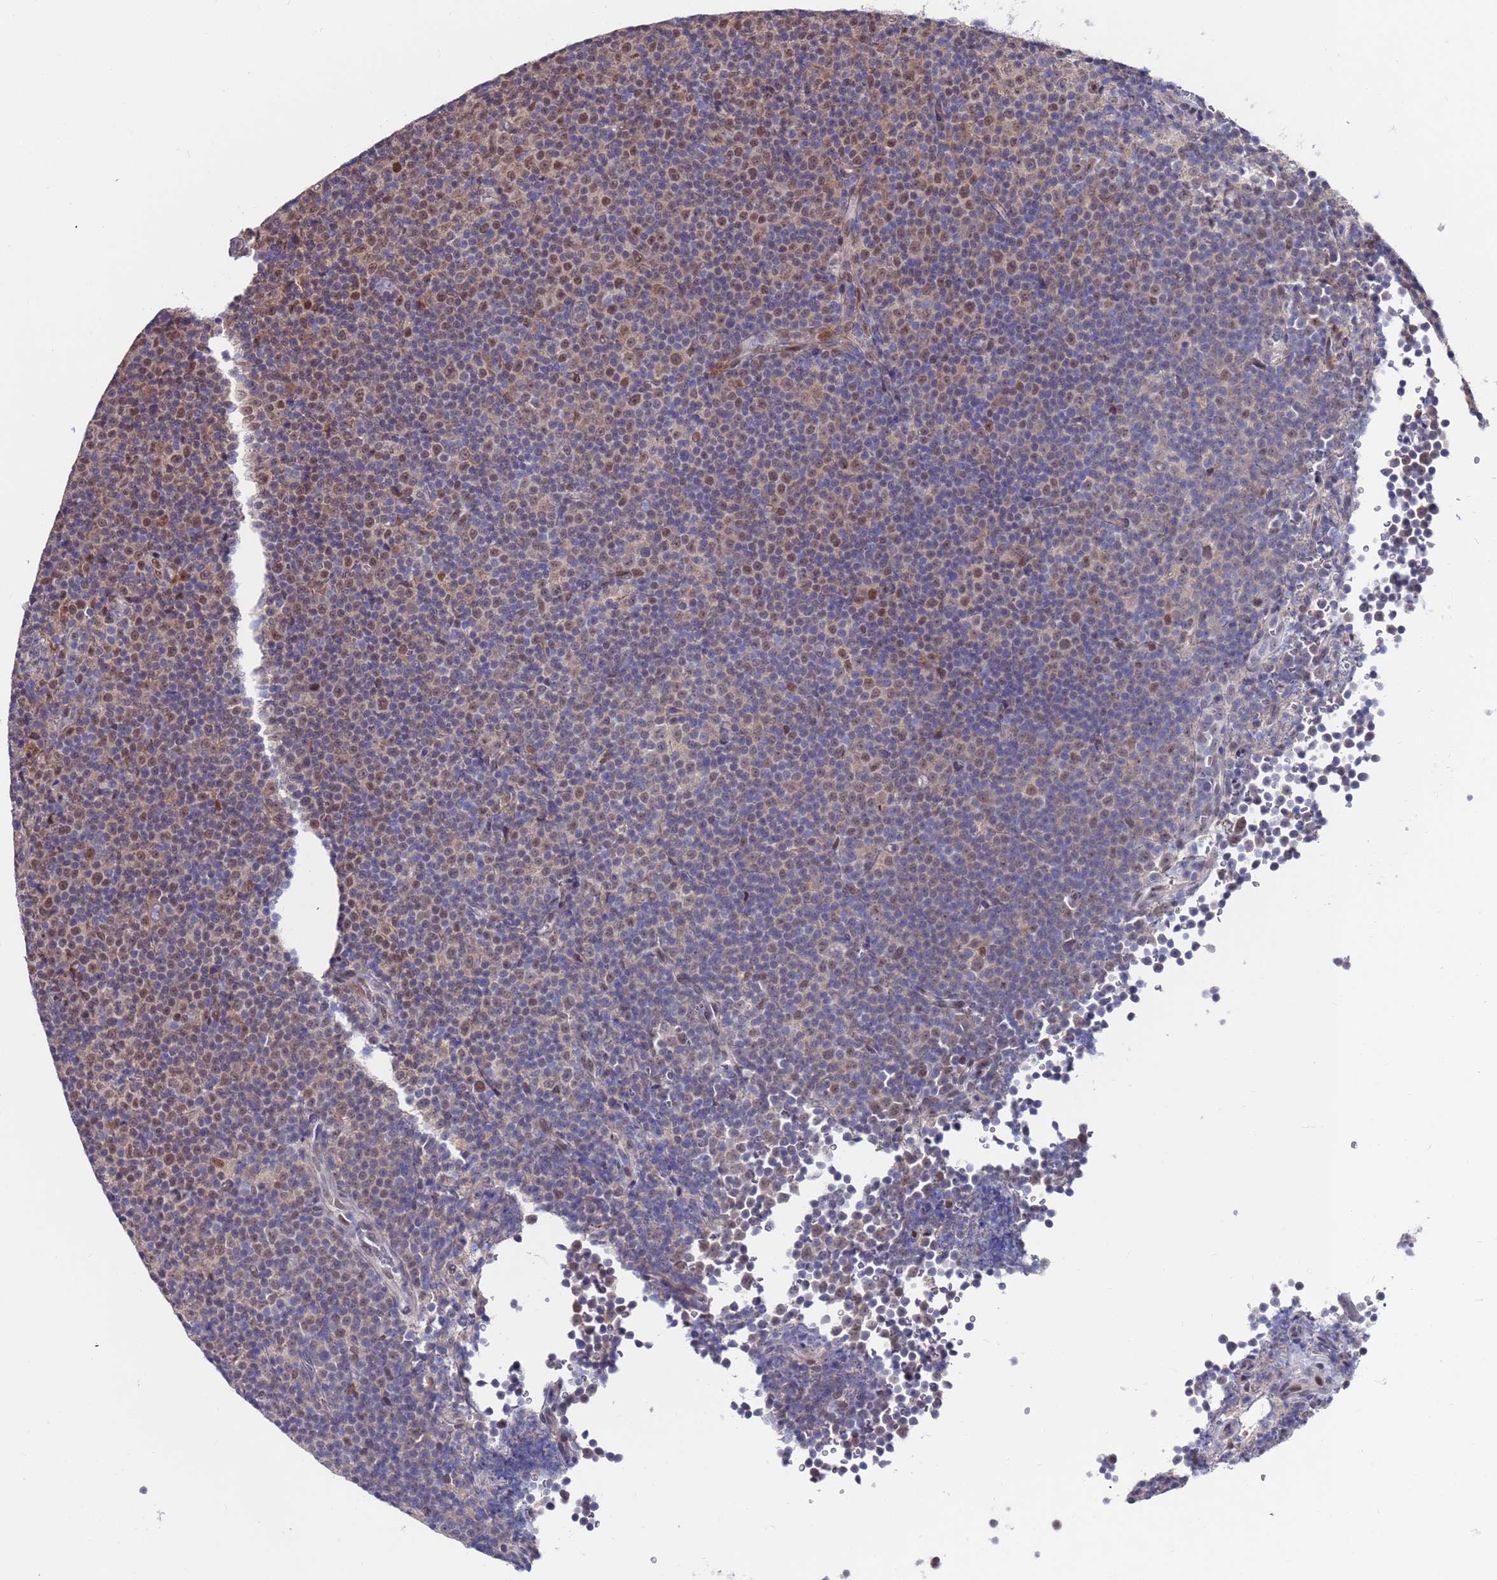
{"staining": {"intensity": "moderate", "quantity": "<25%", "location": "nuclear"}, "tissue": "lymphoma", "cell_type": "Tumor cells", "image_type": "cancer", "snomed": [{"axis": "morphology", "description": "Malignant lymphoma, non-Hodgkin's type, Low grade"}, {"axis": "topography", "description": "Lymph node"}], "caption": "Immunohistochemical staining of human low-grade malignant lymphoma, non-Hodgkin's type exhibits low levels of moderate nuclear staining in about <25% of tumor cells. The protein is shown in brown color, while the nuclei are stained blue.", "gene": "FBXO27", "patient": {"sex": "female", "age": 67}}